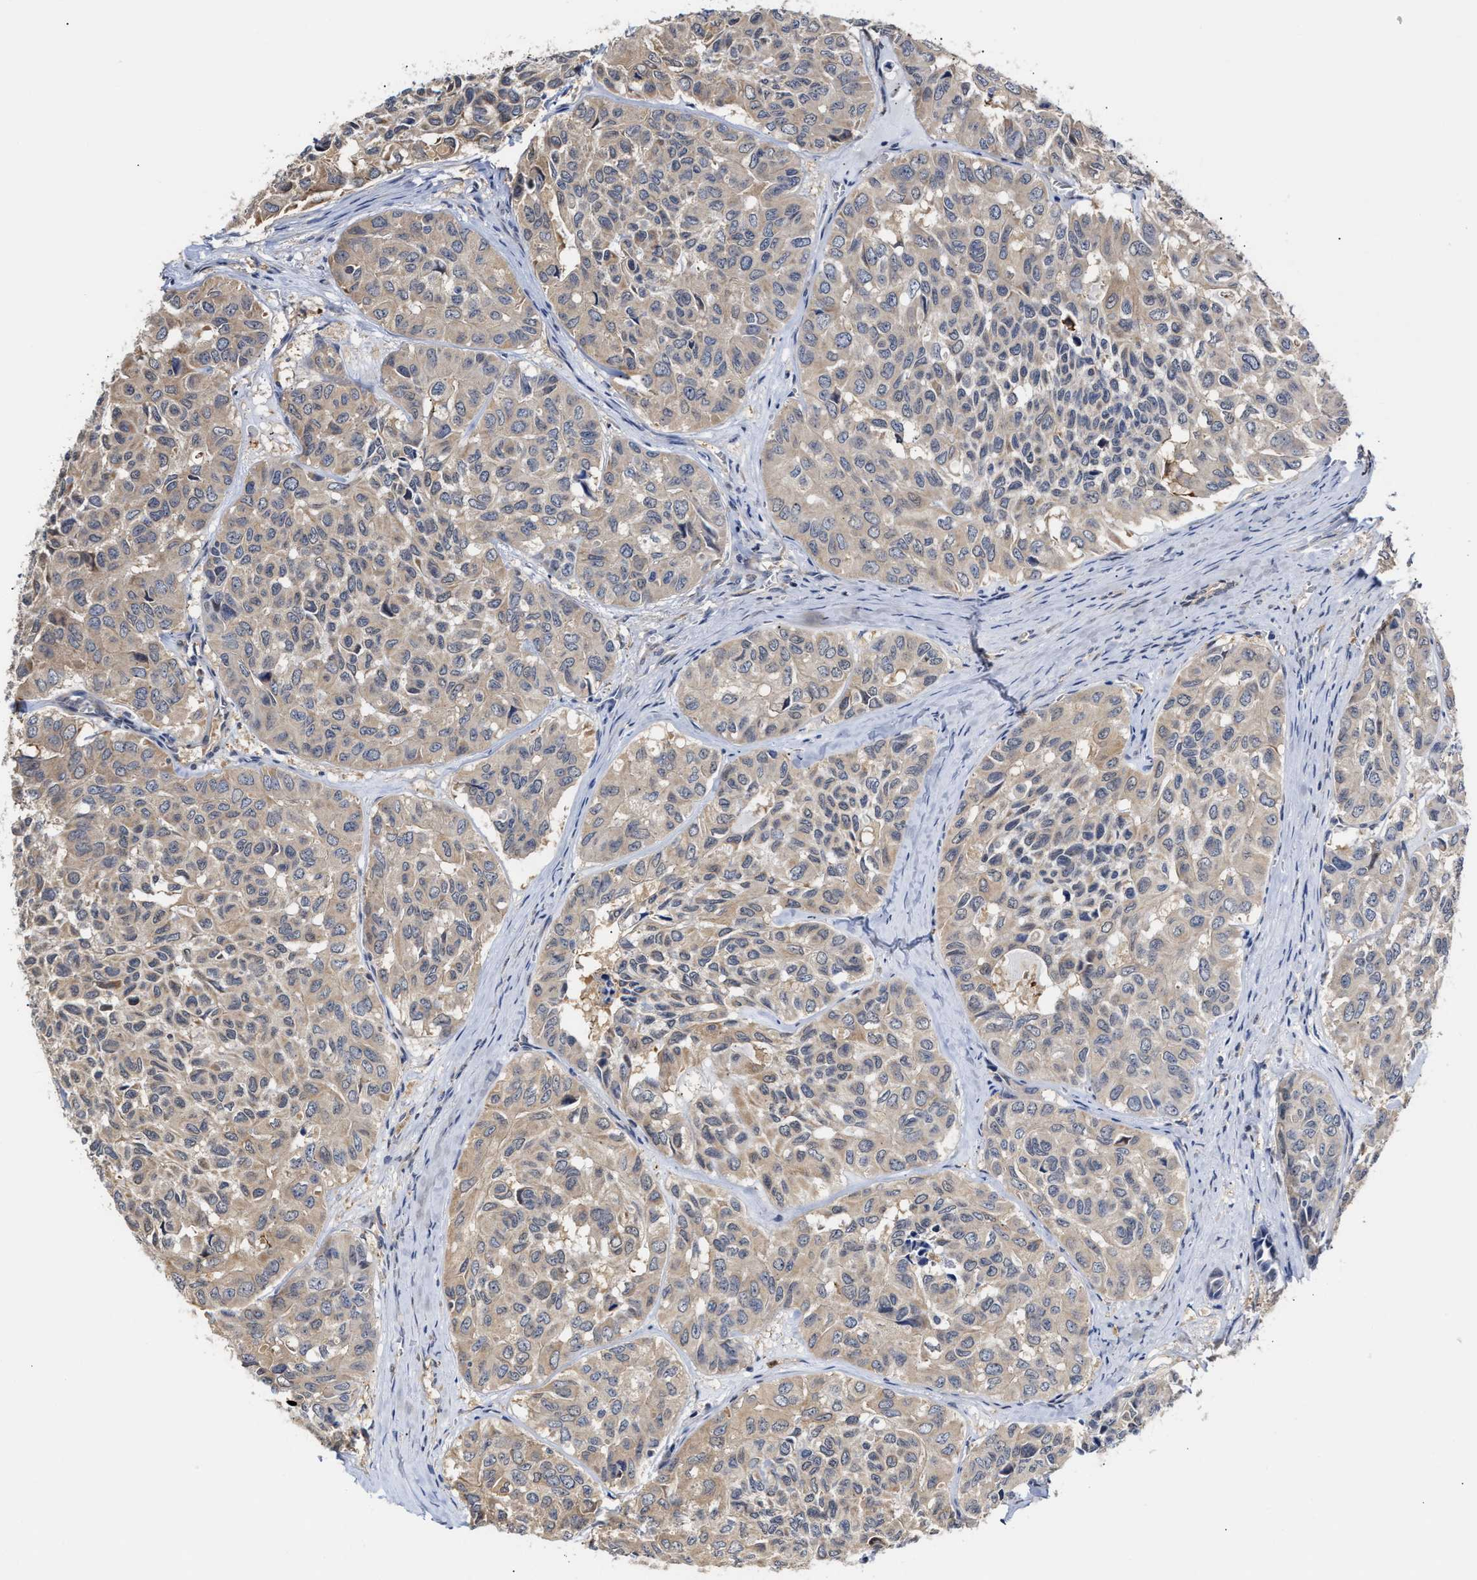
{"staining": {"intensity": "weak", "quantity": "25%-75%", "location": "cytoplasmic/membranous"}, "tissue": "head and neck cancer", "cell_type": "Tumor cells", "image_type": "cancer", "snomed": [{"axis": "morphology", "description": "Adenocarcinoma, NOS"}, {"axis": "topography", "description": "Salivary gland, NOS"}, {"axis": "topography", "description": "Head-Neck"}], "caption": "DAB immunohistochemical staining of adenocarcinoma (head and neck) shows weak cytoplasmic/membranous protein staining in about 25%-75% of tumor cells. The staining is performed using DAB (3,3'-diaminobenzidine) brown chromogen to label protein expression. The nuclei are counter-stained blue using hematoxylin.", "gene": "KLHDC1", "patient": {"sex": "female", "age": 76}}